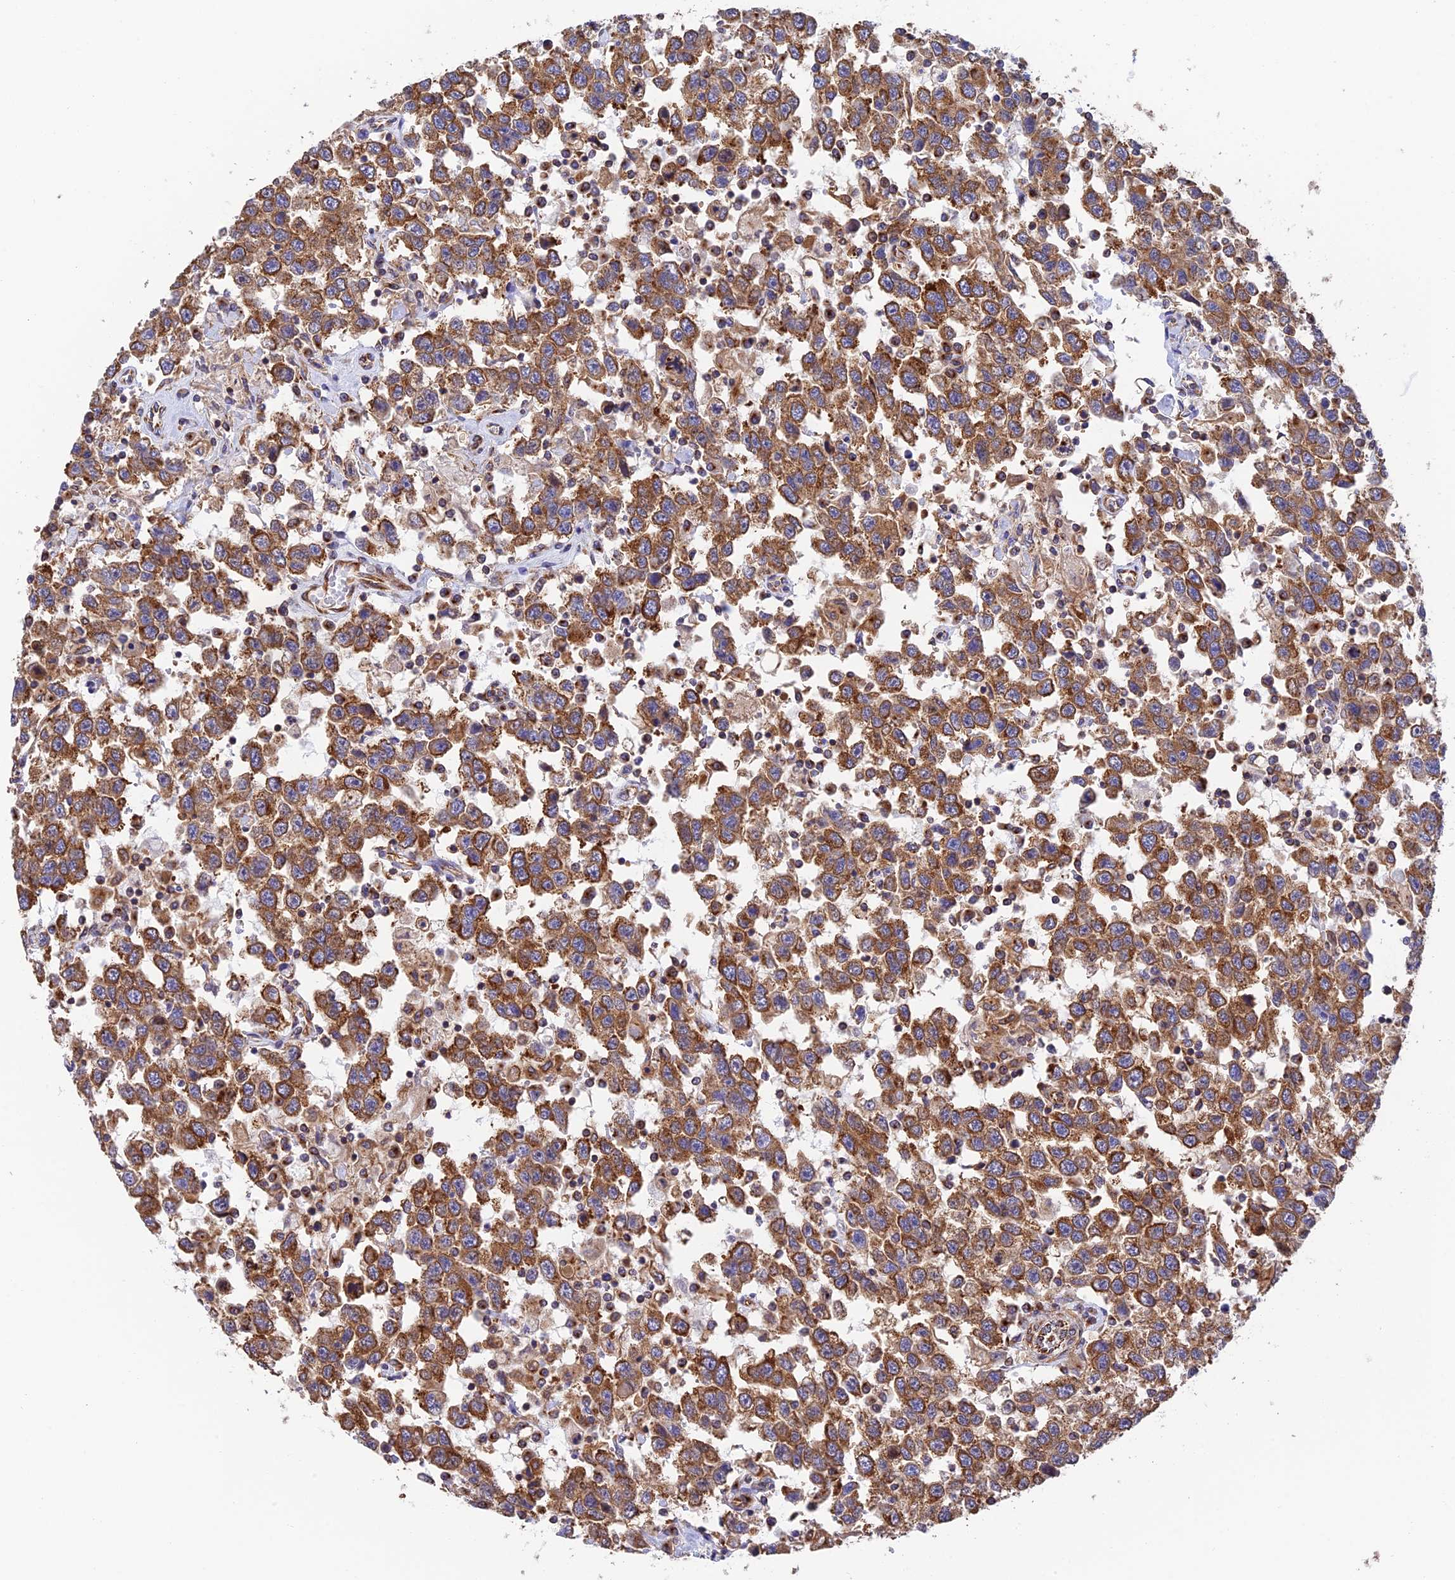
{"staining": {"intensity": "moderate", "quantity": ">75%", "location": "cytoplasmic/membranous"}, "tissue": "testis cancer", "cell_type": "Tumor cells", "image_type": "cancer", "snomed": [{"axis": "morphology", "description": "Seminoma, NOS"}, {"axis": "topography", "description": "Testis"}], "caption": "This photomicrograph demonstrates IHC staining of human seminoma (testis), with medium moderate cytoplasmic/membranous staining in about >75% of tumor cells.", "gene": "DCTN2", "patient": {"sex": "male", "age": 41}}